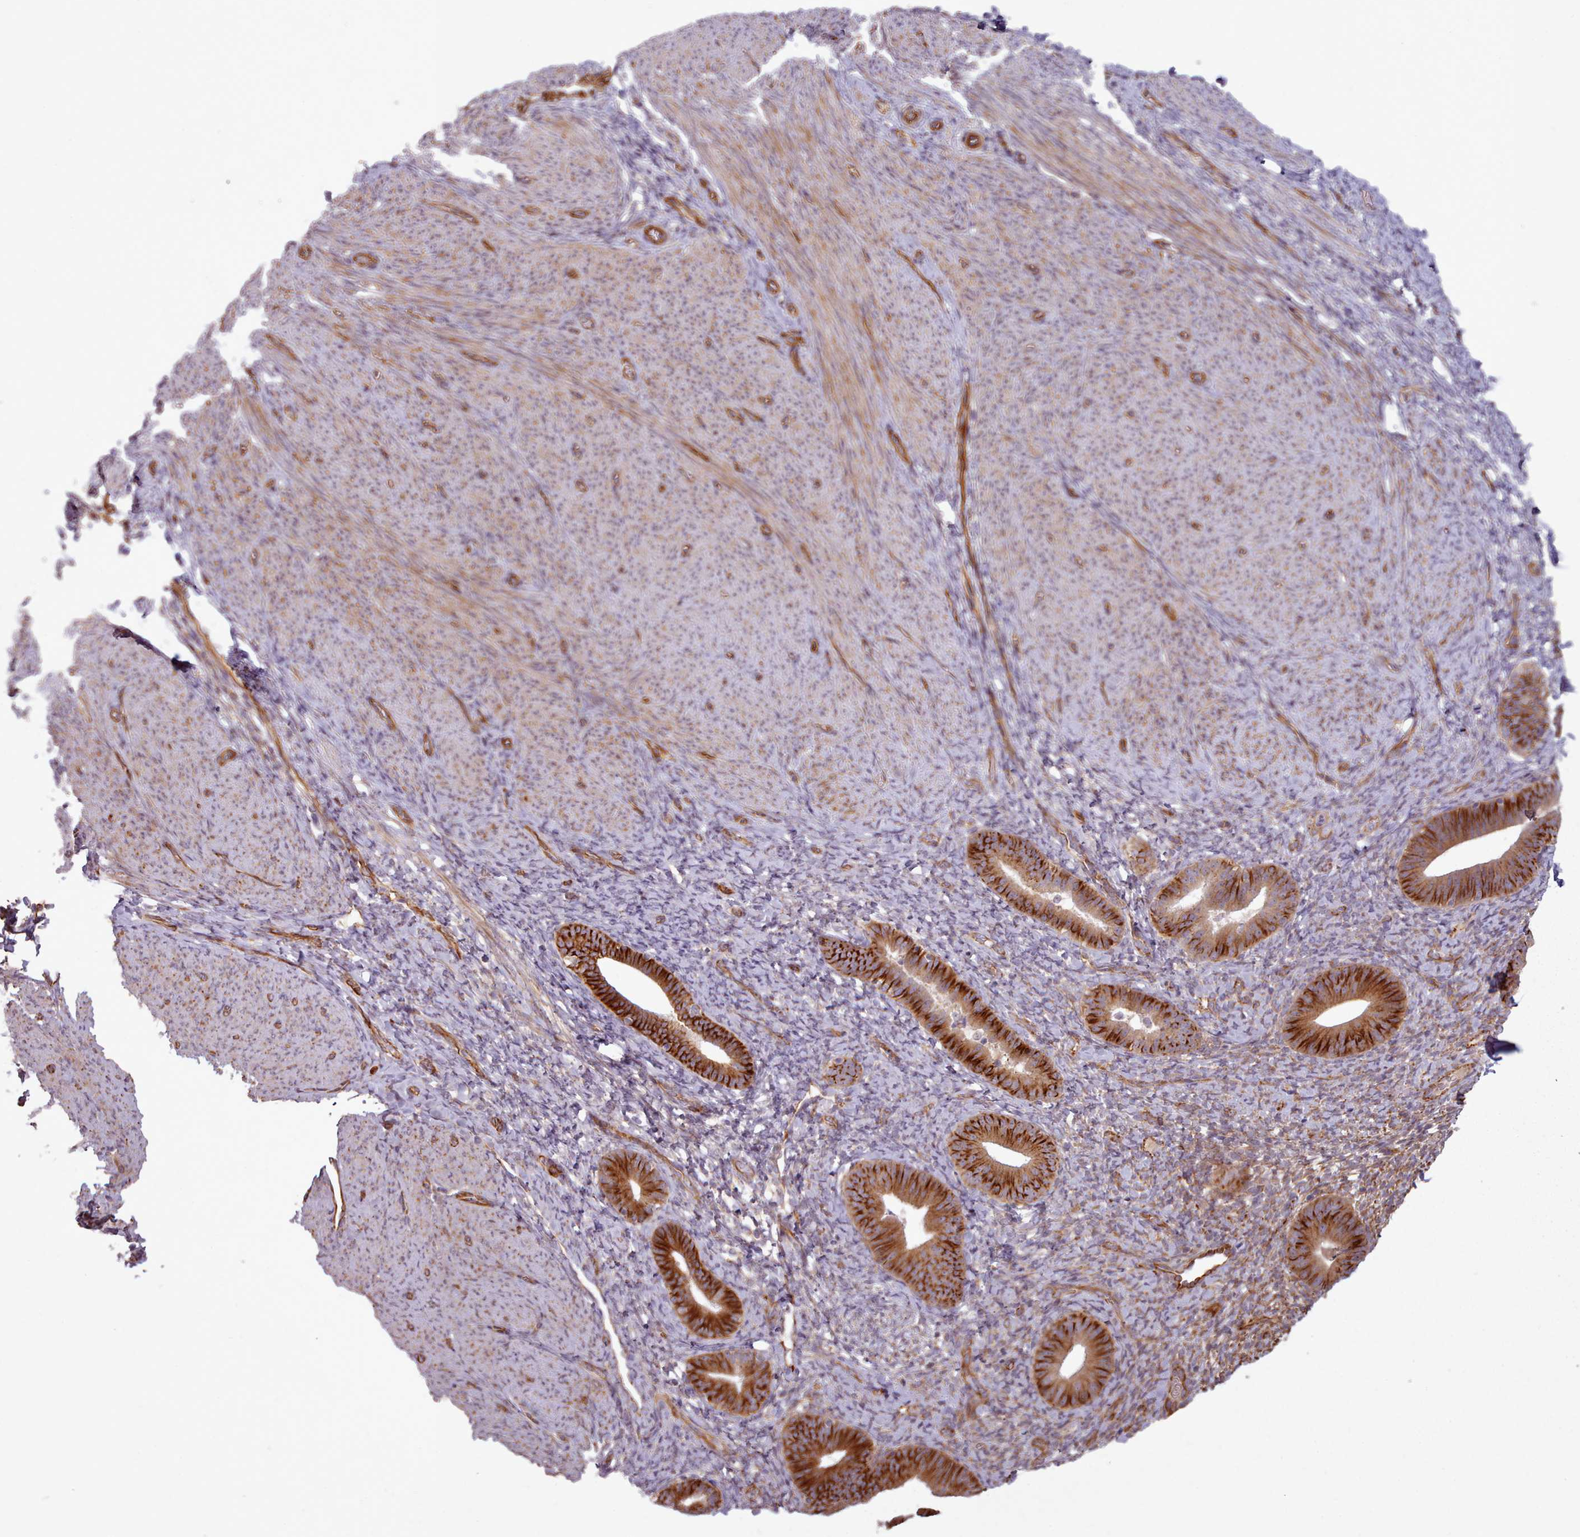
{"staining": {"intensity": "moderate", "quantity": "25%-75%", "location": "cytoplasmic/membranous"}, "tissue": "endometrium", "cell_type": "Cells in endometrial stroma", "image_type": "normal", "snomed": [{"axis": "morphology", "description": "Normal tissue, NOS"}, {"axis": "topography", "description": "Endometrium"}], "caption": "An image showing moderate cytoplasmic/membranous expression in approximately 25%-75% of cells in endometrial stroma in benign endometrium, as visualized by brown immunohistochemical staining.", "gene": "GBGT1", "patient": {"sex": "female", "age": 65}}